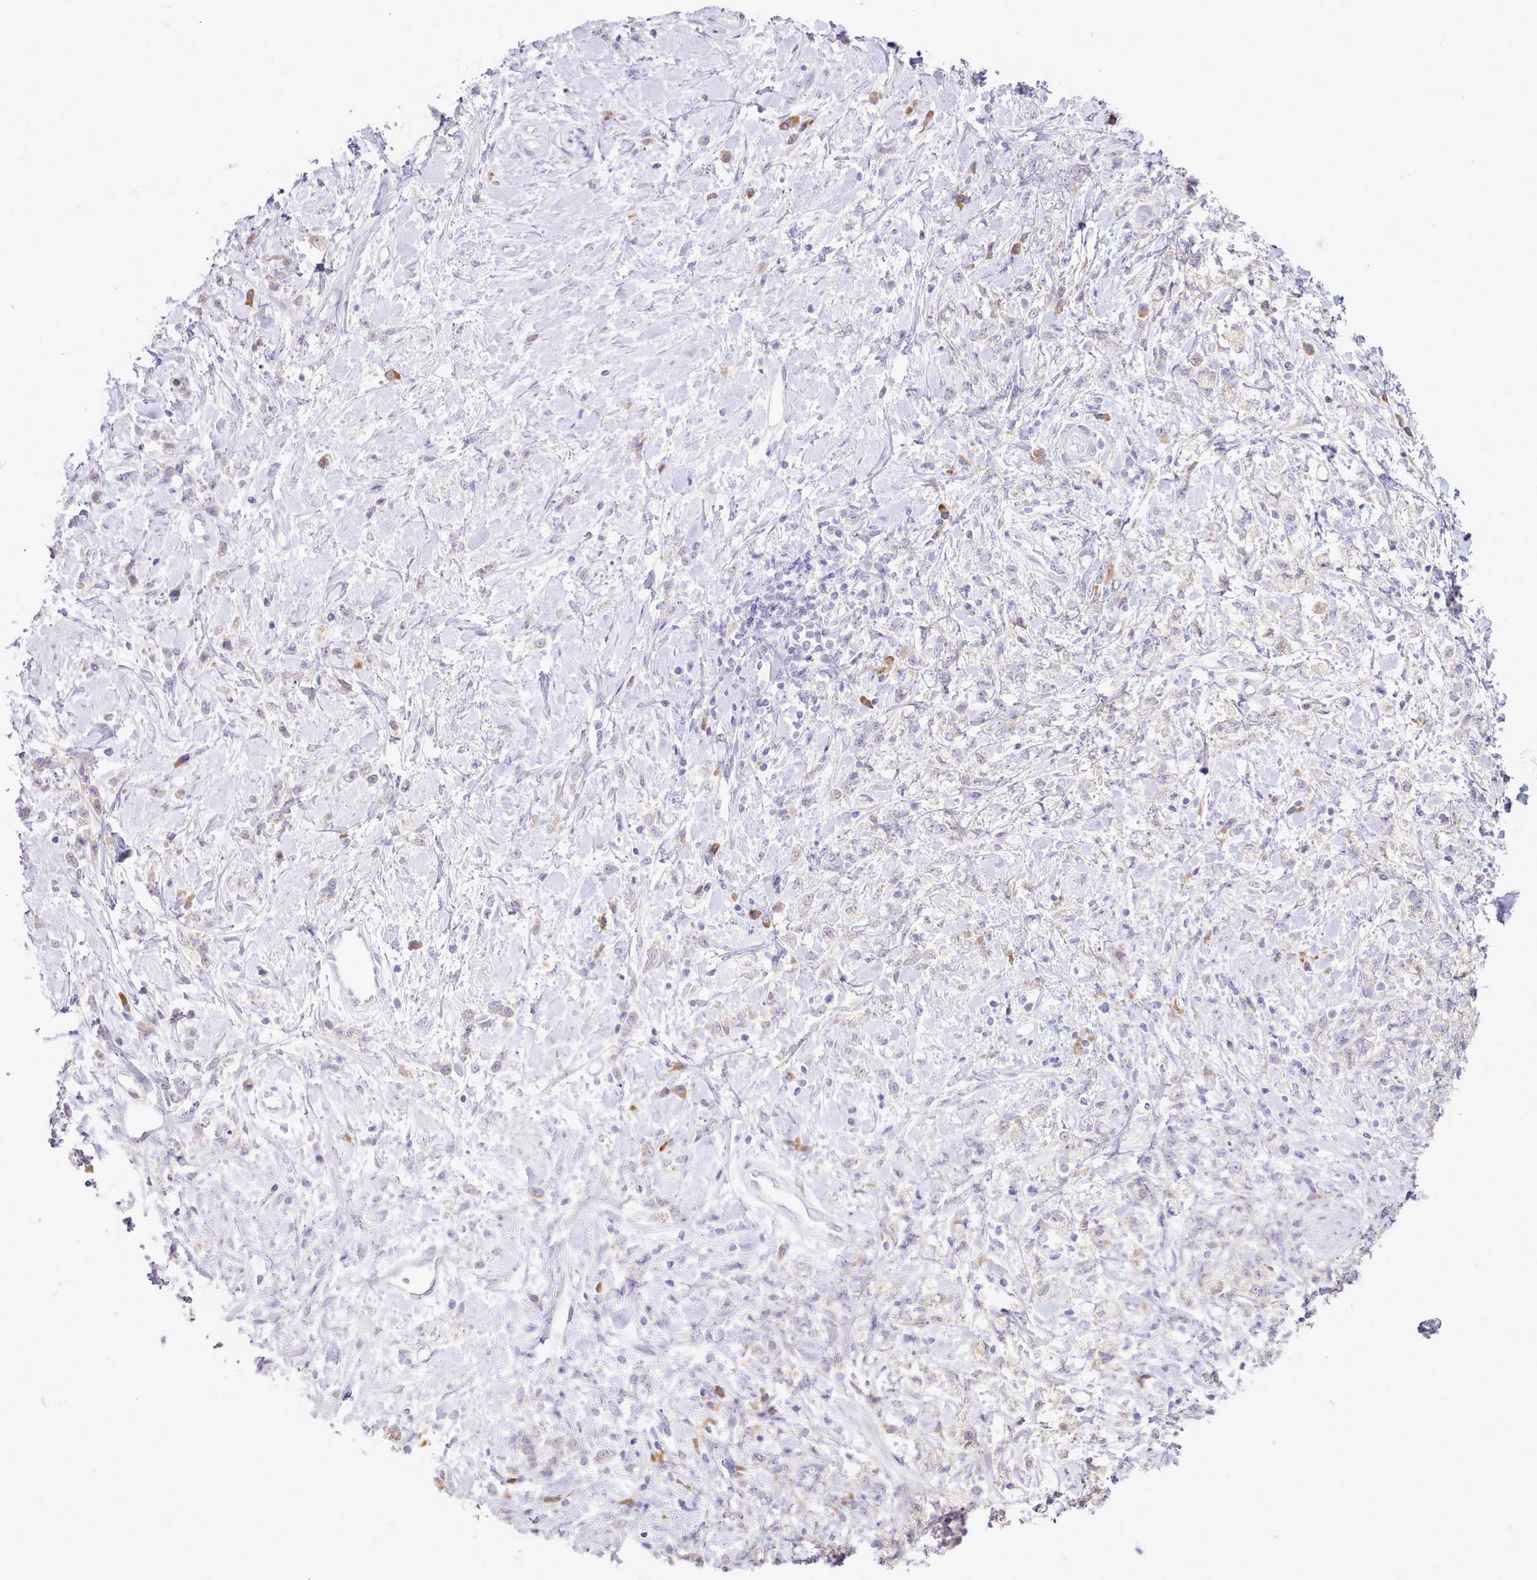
{"staining": {"intensity": "negative", "quantity": "none", "location": "none"}, "tissue": "stomach cancer", "cell_type": "Tumor cells", "image_type": "cancer", "snomed": [{"axis": "morphology", "description": "Adenocarcinoma, NOS"}, {"axis": "topography", "description": "Stomach"}], "caption": "Tumor cells show no significant protein staining in stomach cancer (adenocarcinoma).", "gene": "CCL1", "patient": {"sex": "female", "age": 60}}